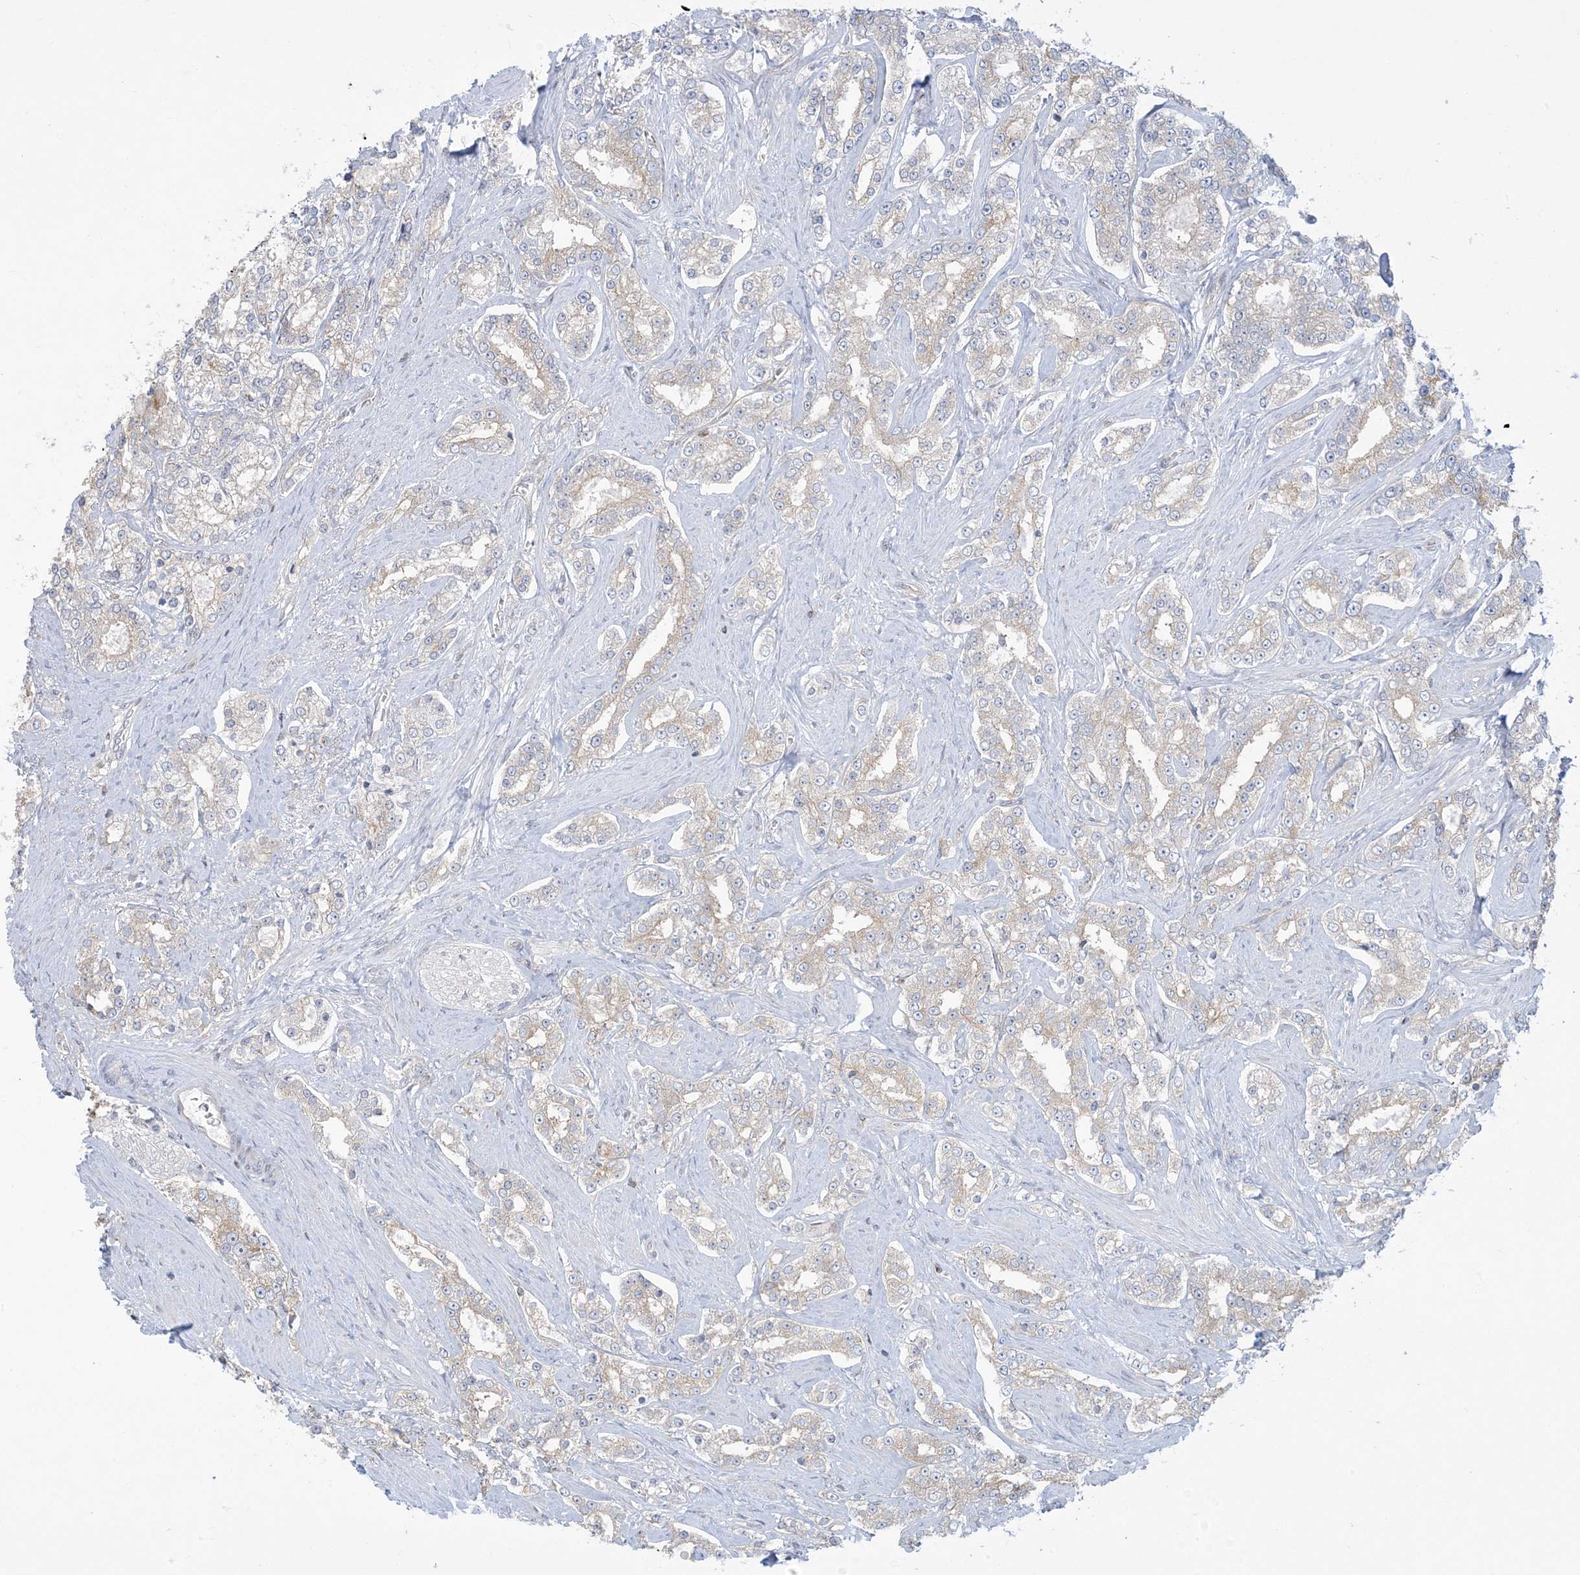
{"staining": {"intensity": "negative", "quantity": "none", "location": "none"}, "tissue": "prostate cancer", "cell_type": "Tumor cells", "image_type": "cancer", "snomed": [{"axis": "morphology", "description": "Normal tissue, NOS"}, {"axis": "morphology", "description": "Adenocarcinoma, High grade"}, {"axis": "topography", "description": "Prostate"}], "caption": "This is a micrograph of IHC staining of prostate cancer (high-grade adenocarcinoma), which shows no positivity in tumor cells. Brightfield microscopy of IHC stained with DAB (brown) and hematoxylin (blue), captured at high magnification.", "gene": "SLAMF9", "patient": {"sex": "male", "age": 83}}